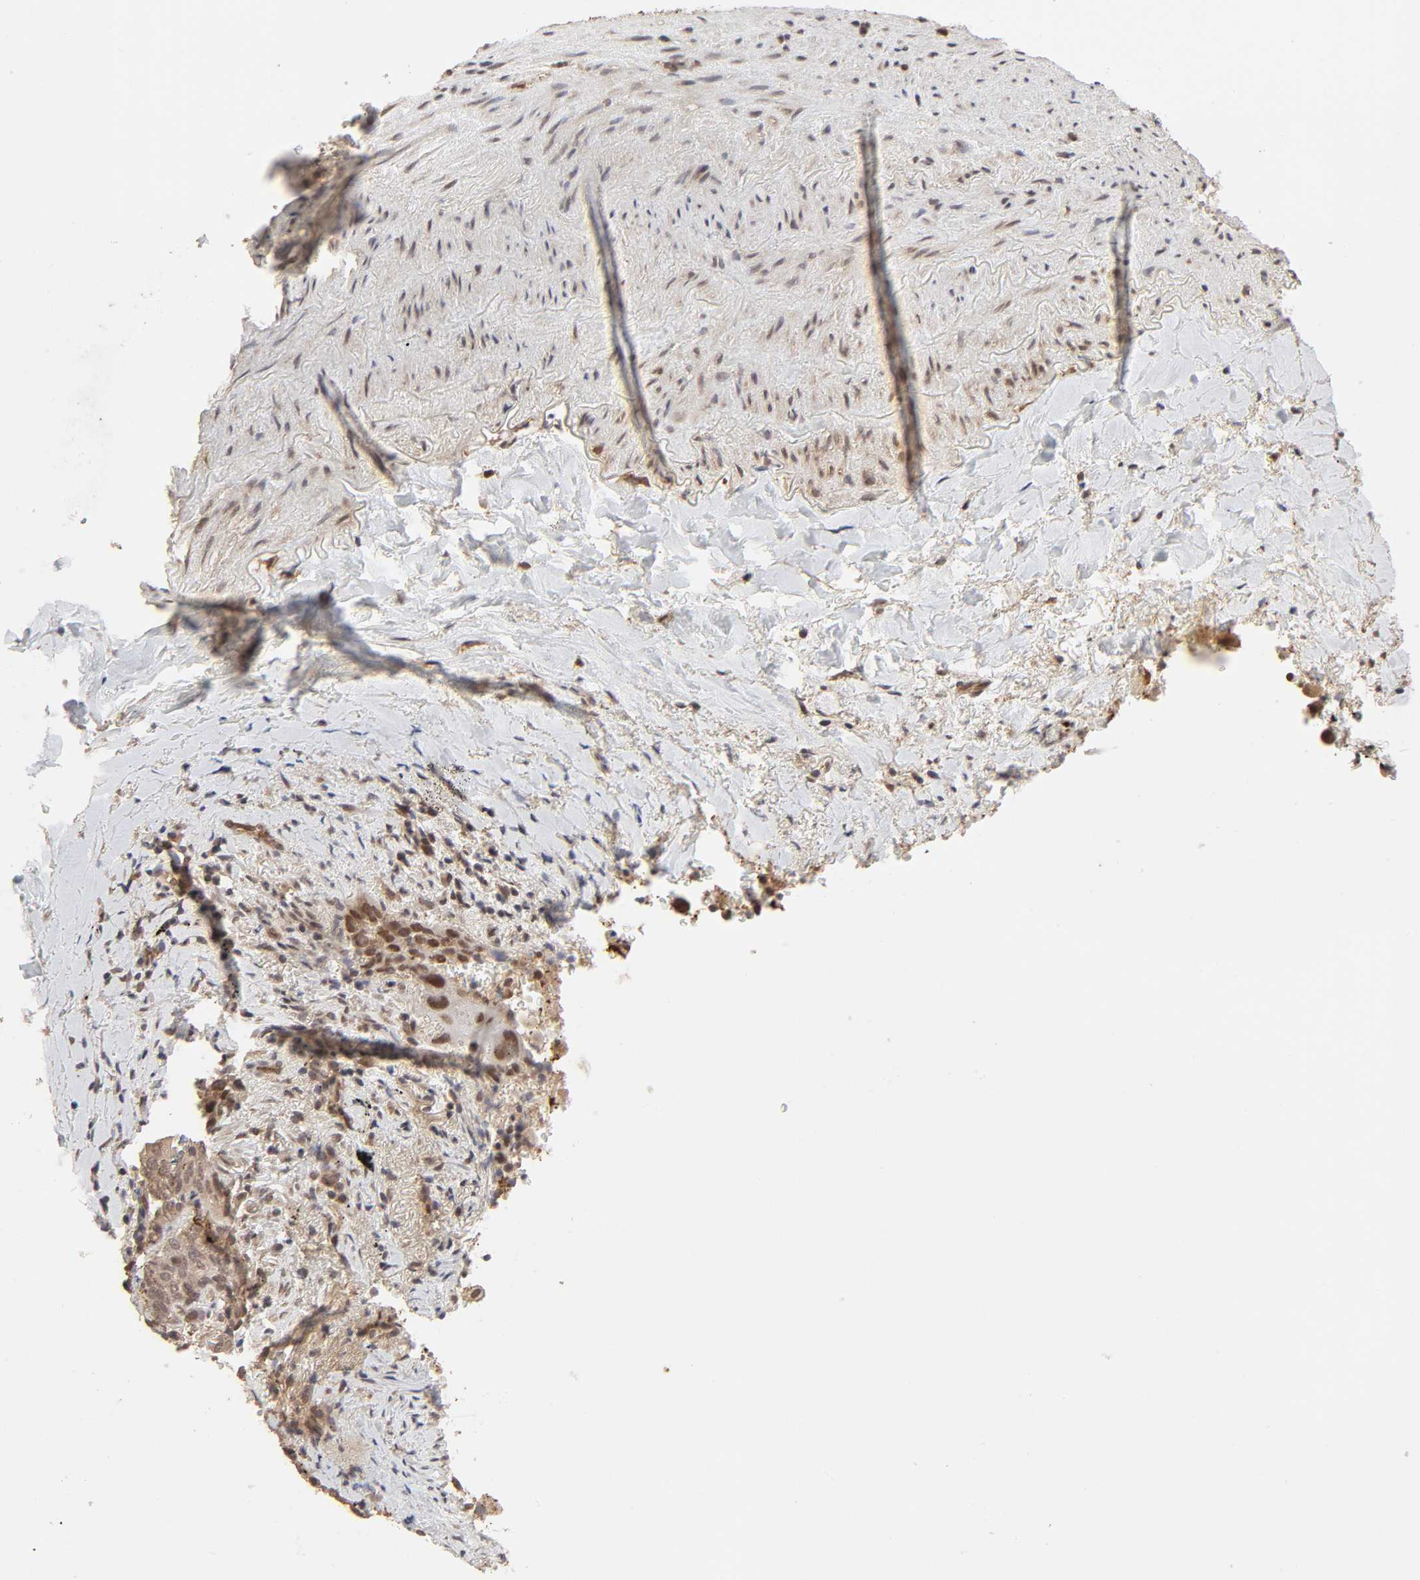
{"staining": {"intensity": "moderate", "quantity": ">75%", "location": "cytoplasmic/membranous"}, "tissue": "lung cancer", "cell_type": "Tumor cells", "image_type": "cancer", "snomed": [{"axis": "morphology", "description": "Squamous cell carcinoma, NOS"}, {"axis": "topography", "description": "Lung"}], "caption": "Immunohistochemical staining of lung squamous cell carcinoma displays medium levels of moderate cytoplasmic/membranous protein positivity in about >75% of tumor cells.", "gene": "MAPK1", "patient": {"sex": "male", "age": 54}}